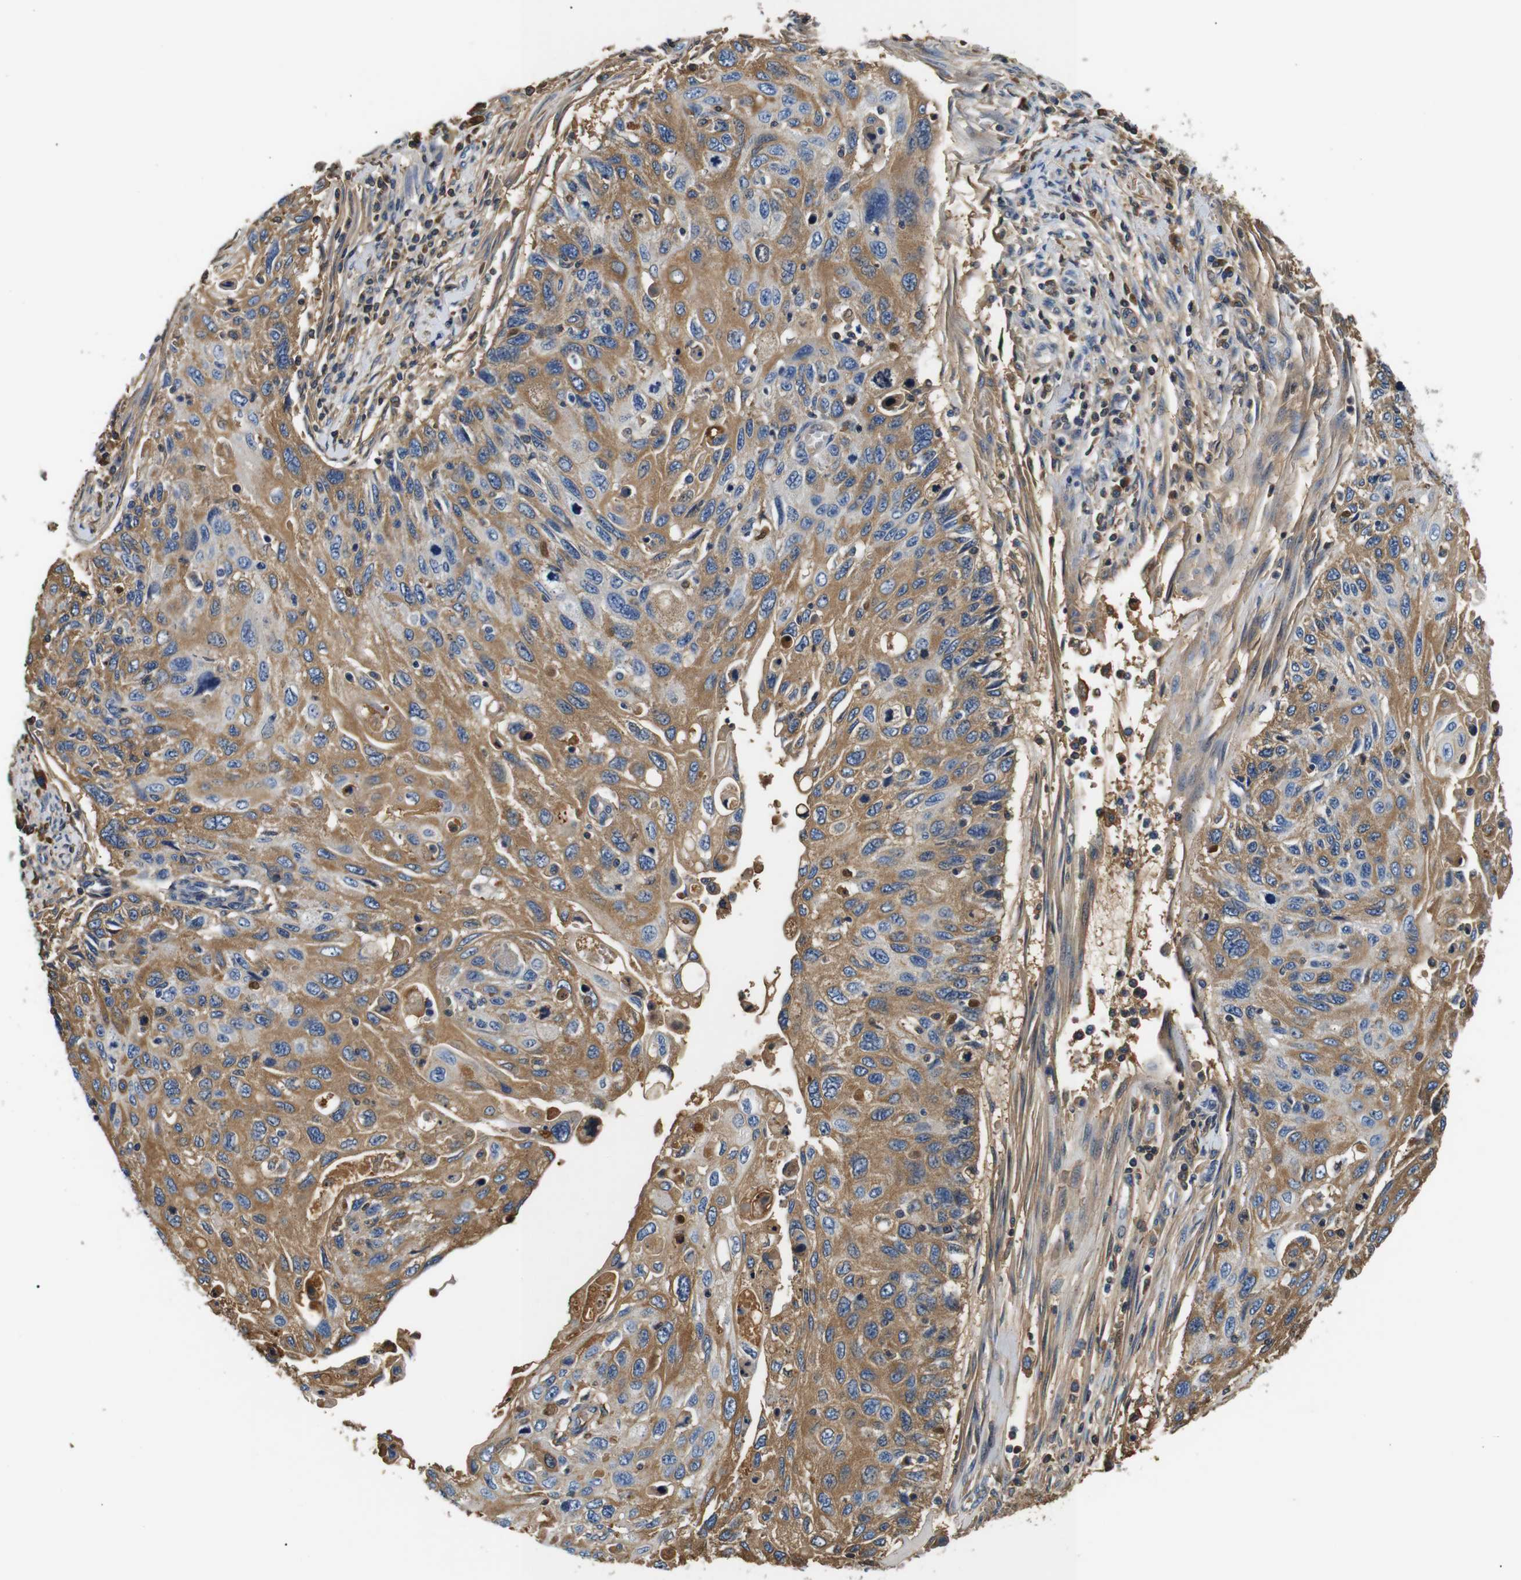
{"staining": {"intensity": "moderate", "quantity": ">75%", "location": "cytoplasmic/membranous"}, "tissue": "cervical cancer", "cell_type": "Tumor cells", "image_type": "cancer", "snomed": [{"axis": "morphology", "description": "Squamous cell carcinoma, NOS"}, {"axis": "topography", "description": "Cervix"}], "caption": "IHC image of neoplastic tissue: cervical cancer (squamous cell carcinoma) stained using immunohistochemistry (IHC) displays medium levels of moderate protein expression localized specifically in the cytoplasmic/membranous of tumor cells, appearing as a cytoplasmic/membranous brown color.", "gene": "LHCGR", "patient": {"sex": "female", "age": 70}}